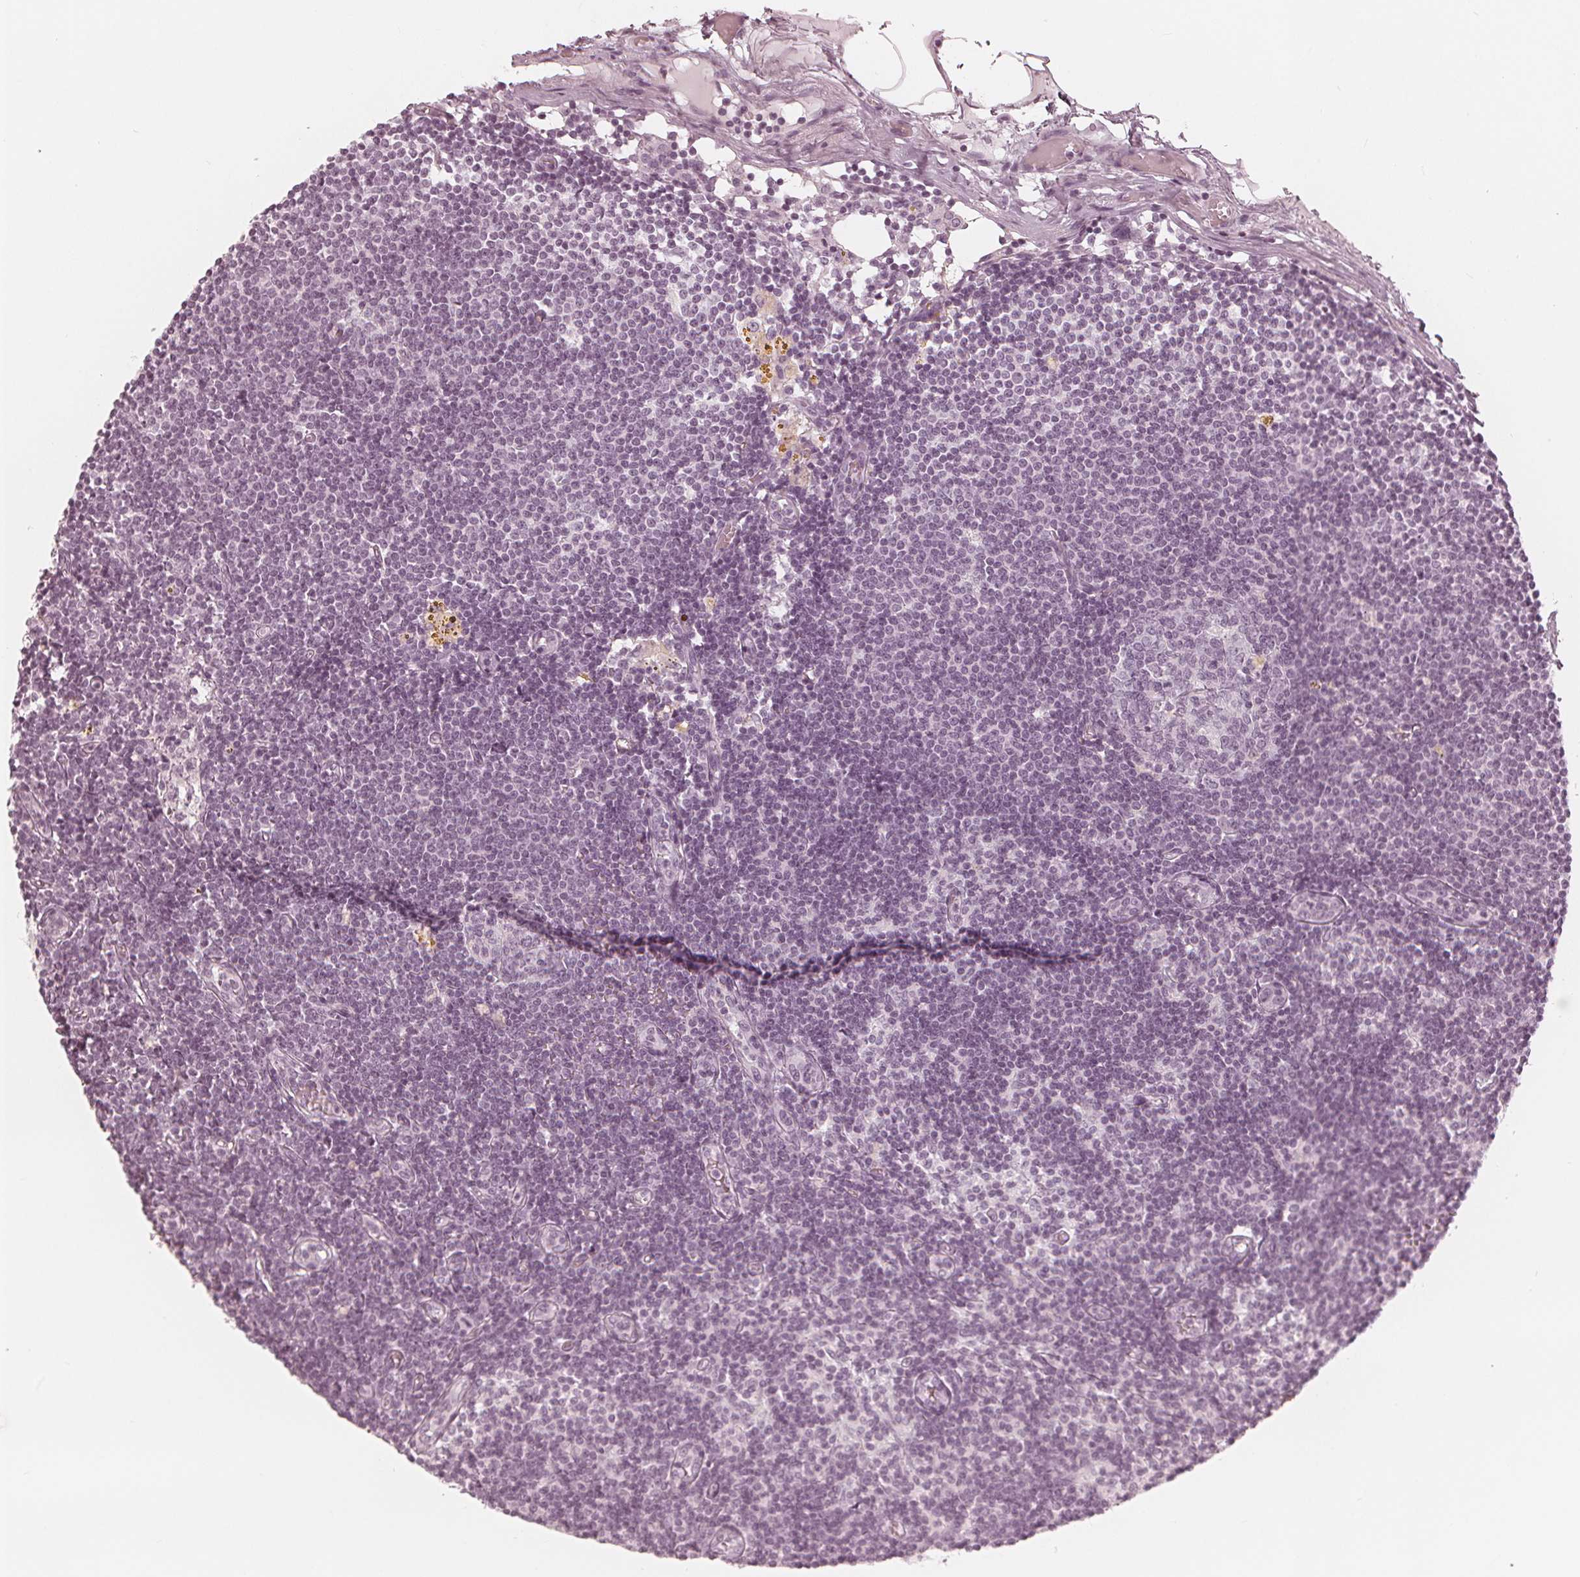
{"staining": {"intensity": "negative", "quantity": "none", "location": "none"}, "tissue": "lymph node", "cell_type": "Germinal center cells", "image_type": "normal", "snomed": [{"axis": "morphology", "description": "Normal tissue, NOS"}, {"axis": "topography", "description": "Lymph node"}], "caption": "Immunohistochemistry (IHC) image of normal lymph node stained for a protein (brown), which exhibits no positivity in germinal center cells. The staining is performed using DAB (3,3'-diaminobenzidine) brown chromogen with nuclei counter-stained in using hematoxylin.", "gene": "PAEP", "patient": {"sex": "female", "age": 69}}